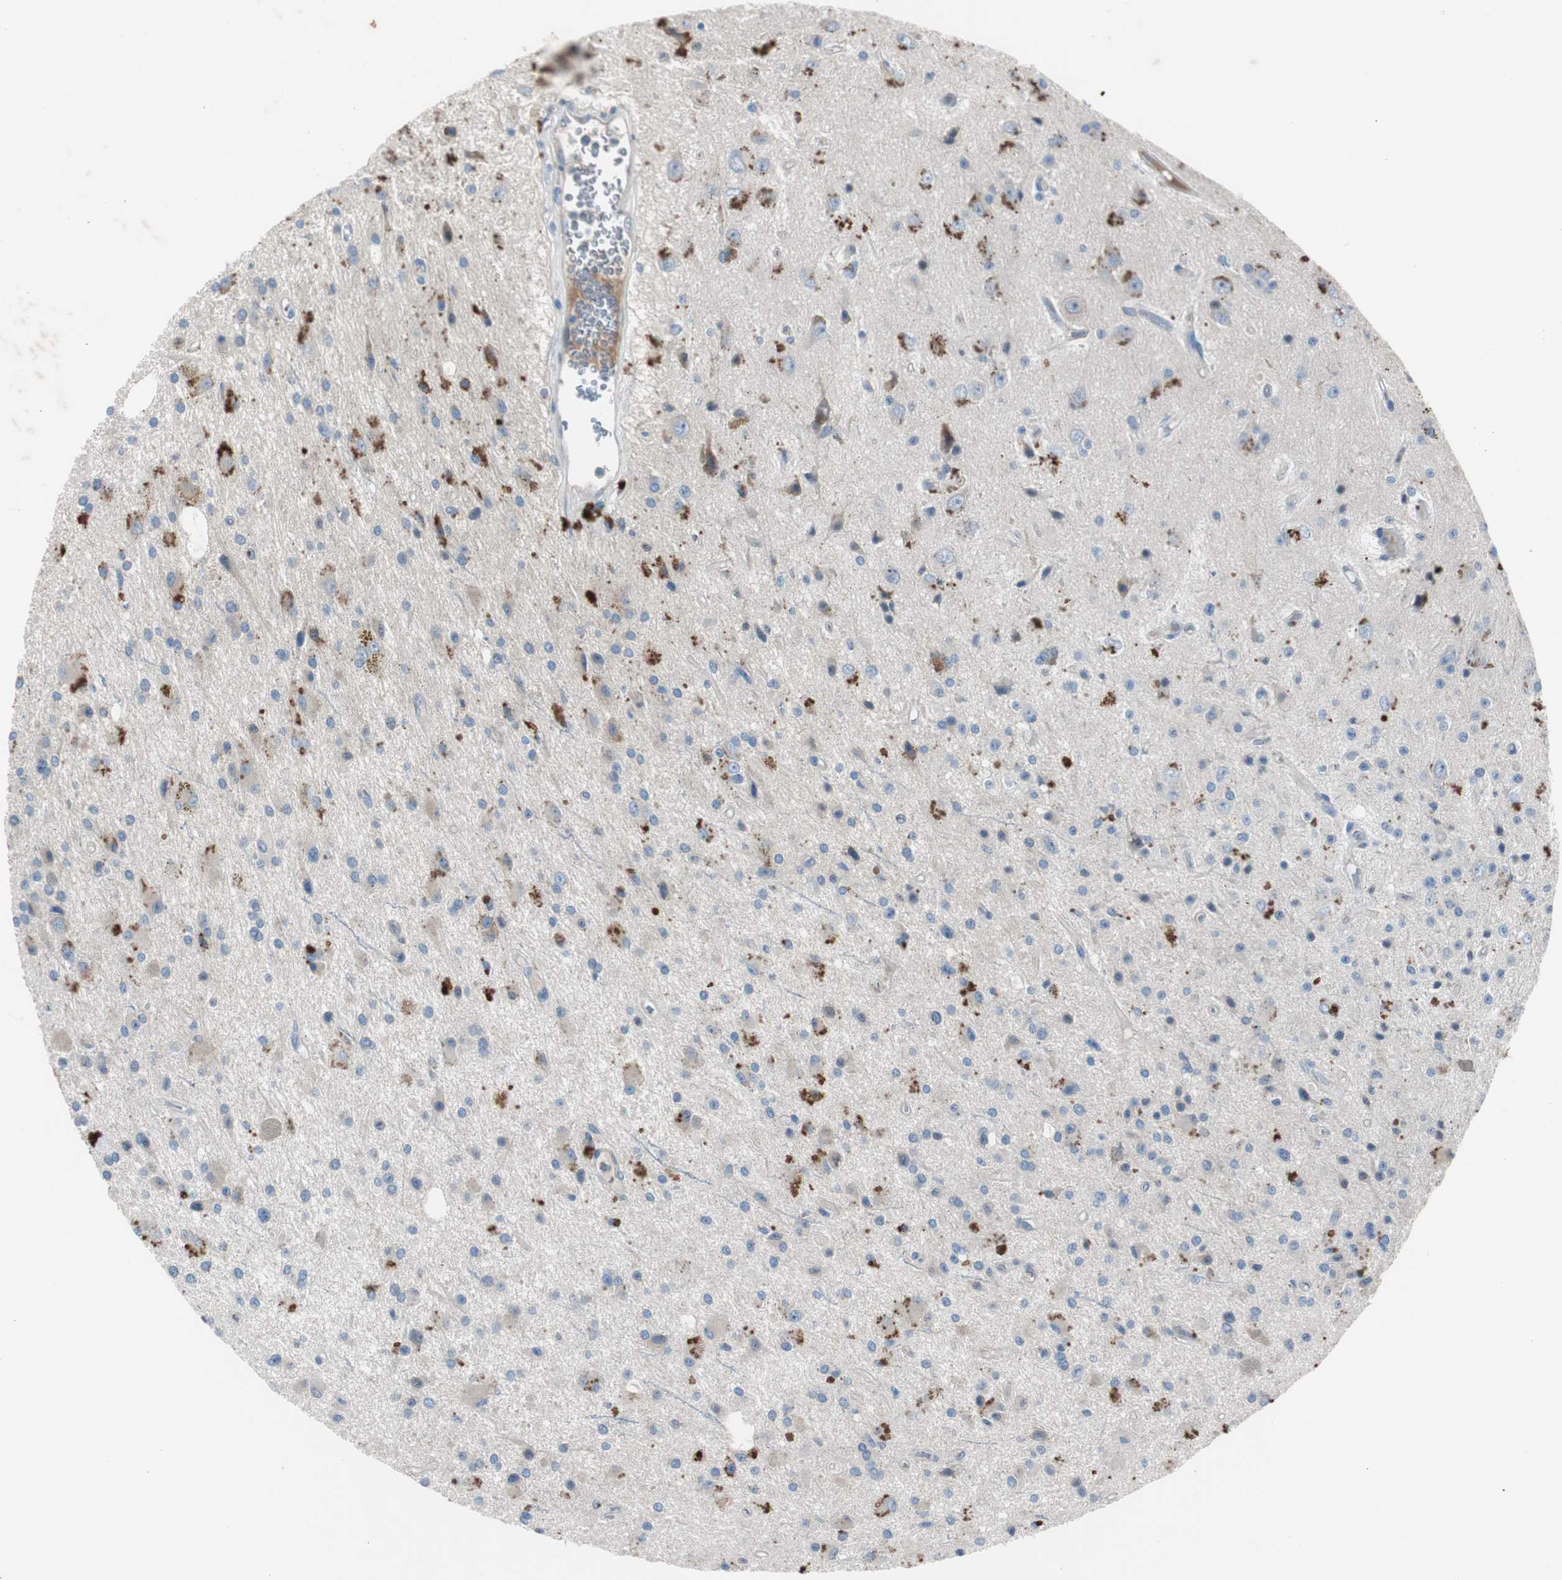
{"staining": {"intensity": "strong", "quantity": "25%-75%", "location": "cytoplasmic/membranous"}, "tissue": "glioma", "cell_type": "Tumor cells", "image_type": "cancer", "snomed": [{"axis": "morphology", "description": "Glioma, malignant, Low grade"}, {"axis": "topography", "description": "Brain"}], "caption": "Glioma stained with a brown dye reveals strong cytoplasmic/membranous positive staining in approximately 25%-75% of tumor cells.", "gene": "SERPINF1", "patient": {"sex": "male", "age": 58}}